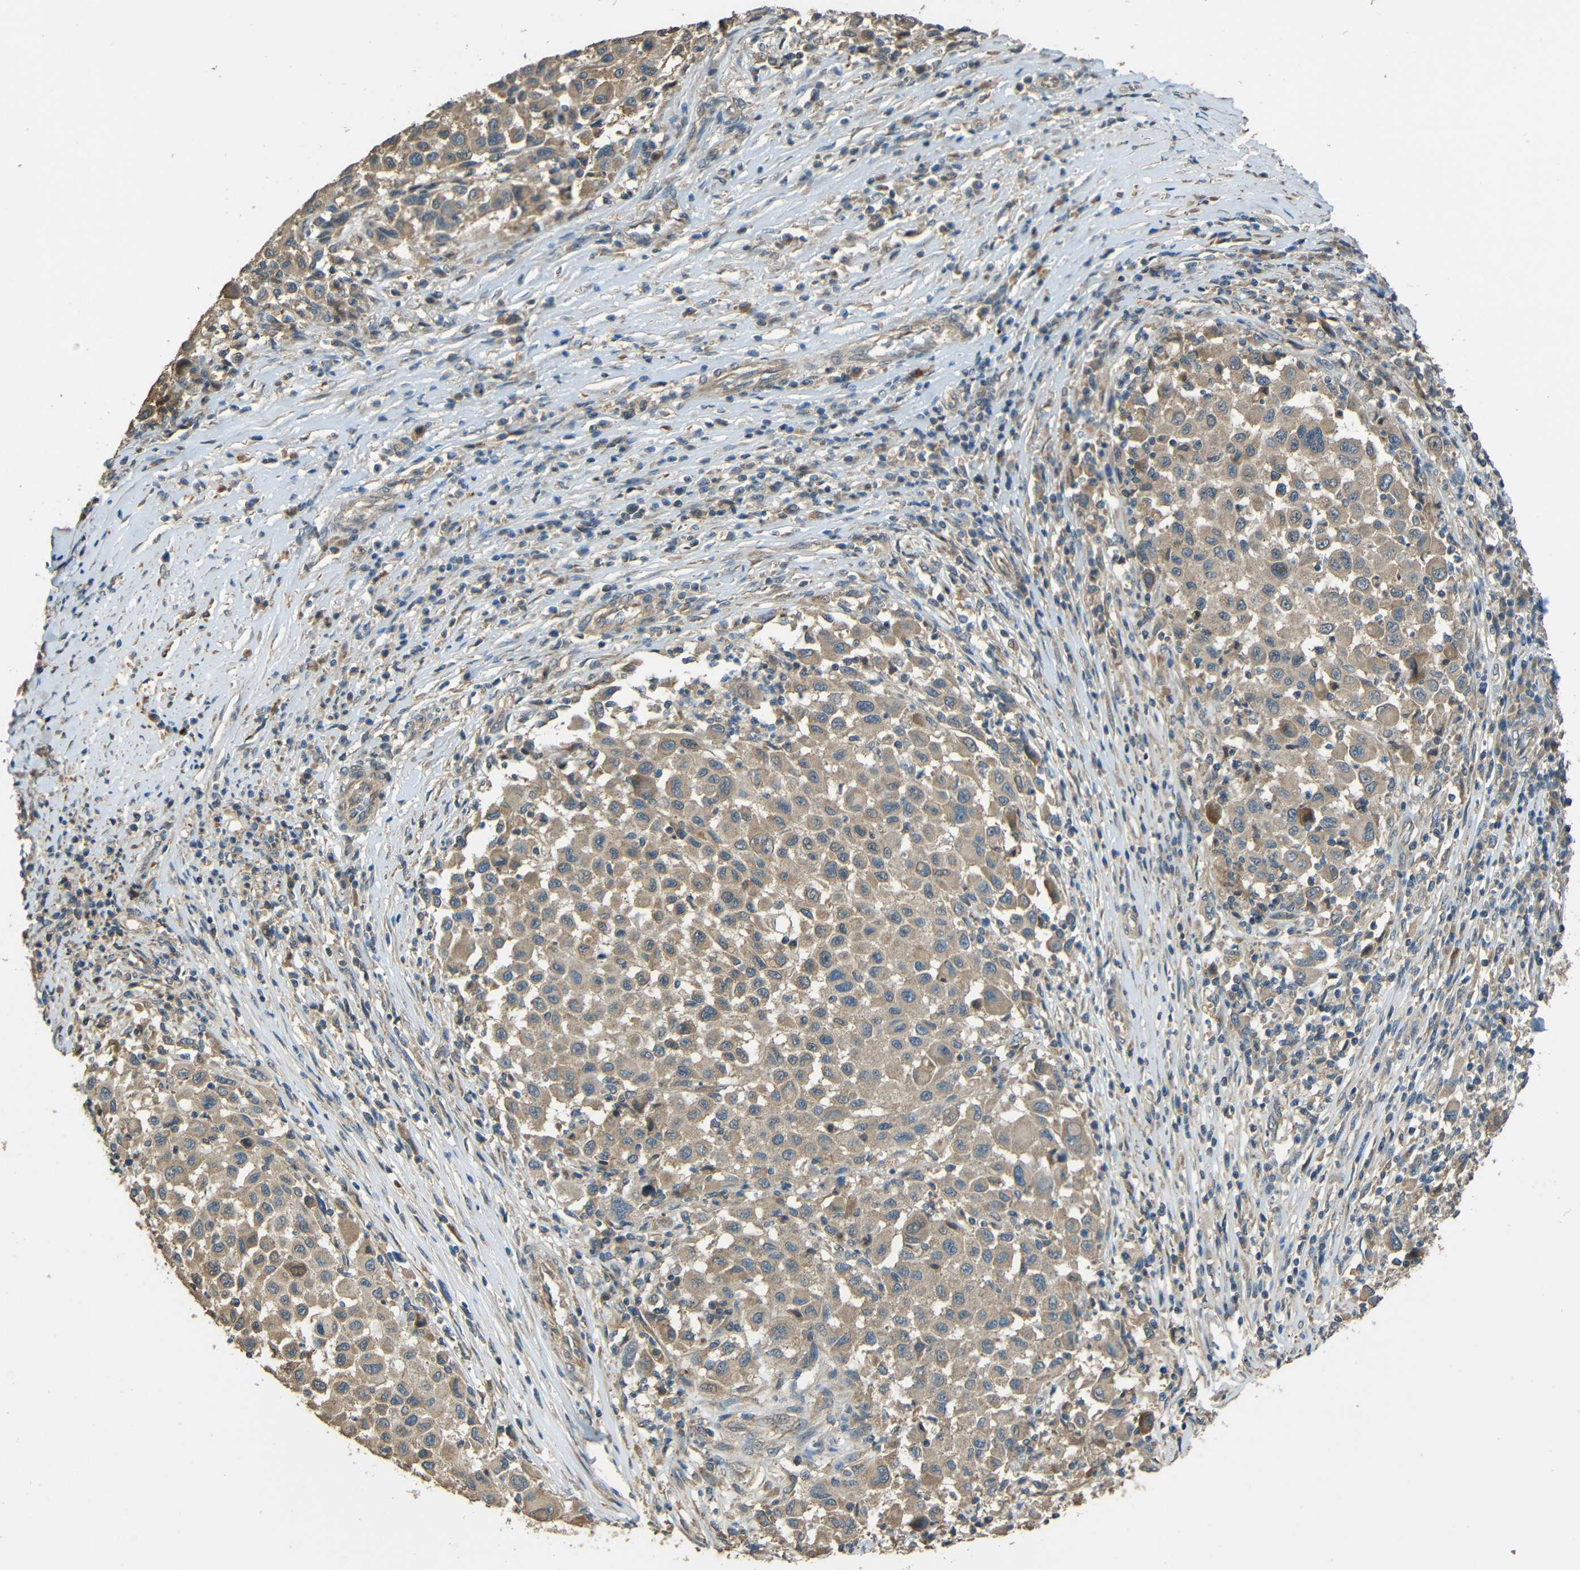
{"staining": {"intensity": "moderate", "quantity": ">75%", "location": "cytoplasmic/membranous"}, "tissue": "melanoma", "cell_type": "Tumor cells", "image_type": "cancer", "snomed": [{"axis": "morphology", "description": "Malignant melanoma, Metastatic site"}, {"axis": "topography", "description": "Lymph node"}], "caption": "A brown stain highlights moderate cytoplasmic/membranous expression of a protein in human melanoma tumor cells. The staining is performed using DAB brown chromogen to label protein expression. The nuclei are counter-stained blue using hematoxylin.", "gene": "ACACA", "patient": {"sex": "male", "age": 61}}